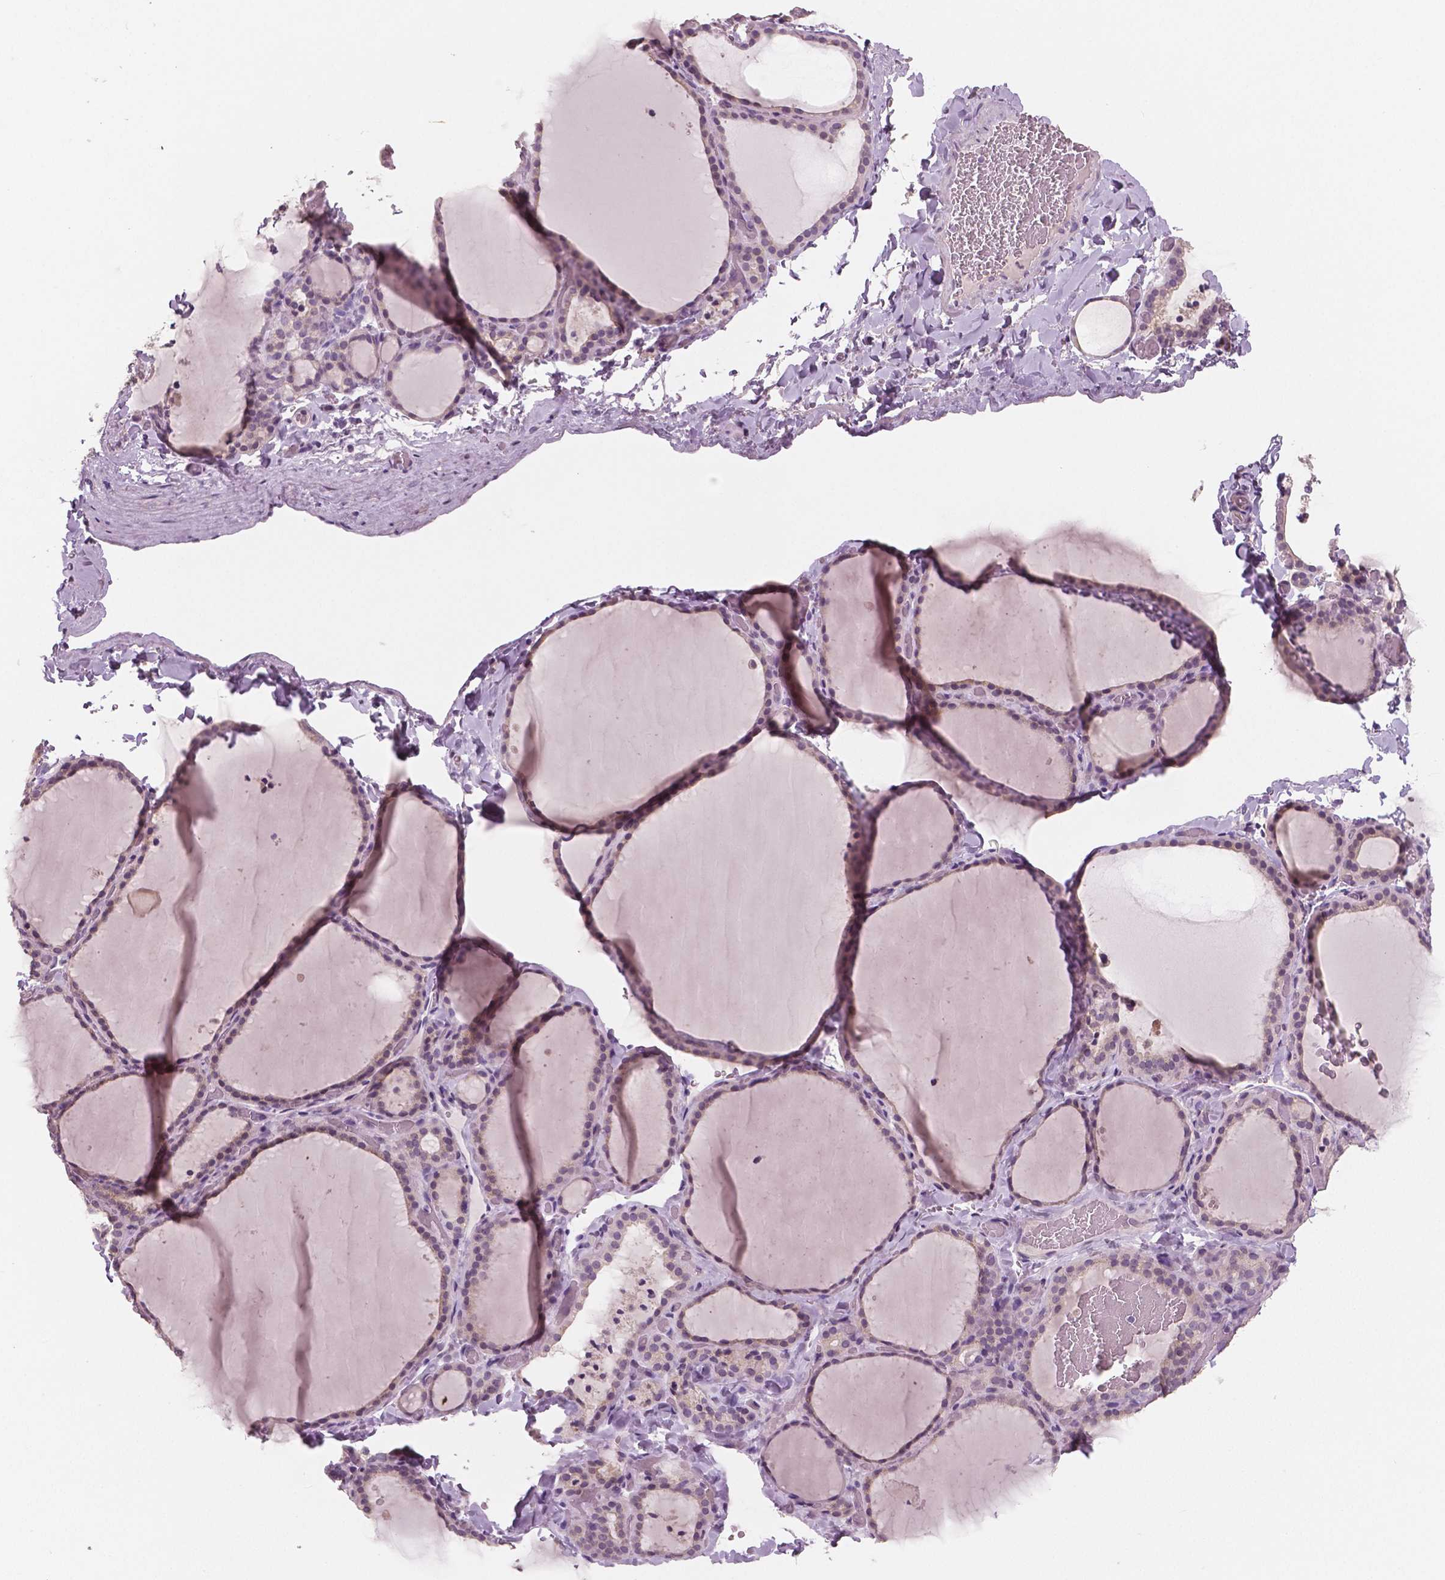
{"staining": {"intensity": "weak", "quantity": "<25%", "location": "cytoplasmic/membranous"}, "tissue": "thyroid gland", "cell_type": "Glandular cells", "image_type": "normal", "snomed": [{"axis": "morphology", "description": "Normal tissue, NOS"}, {"axis": "topography", "description": "Thyroid gland"}], "caption": "Immunohistochemistry (IHC) photomicrograph of benign thyroid gland stained for a protein (brown), which demonstrates no positivity in glandular cells.", "gene": "KIT", "patient": {"sex": "female", "age": 22}}